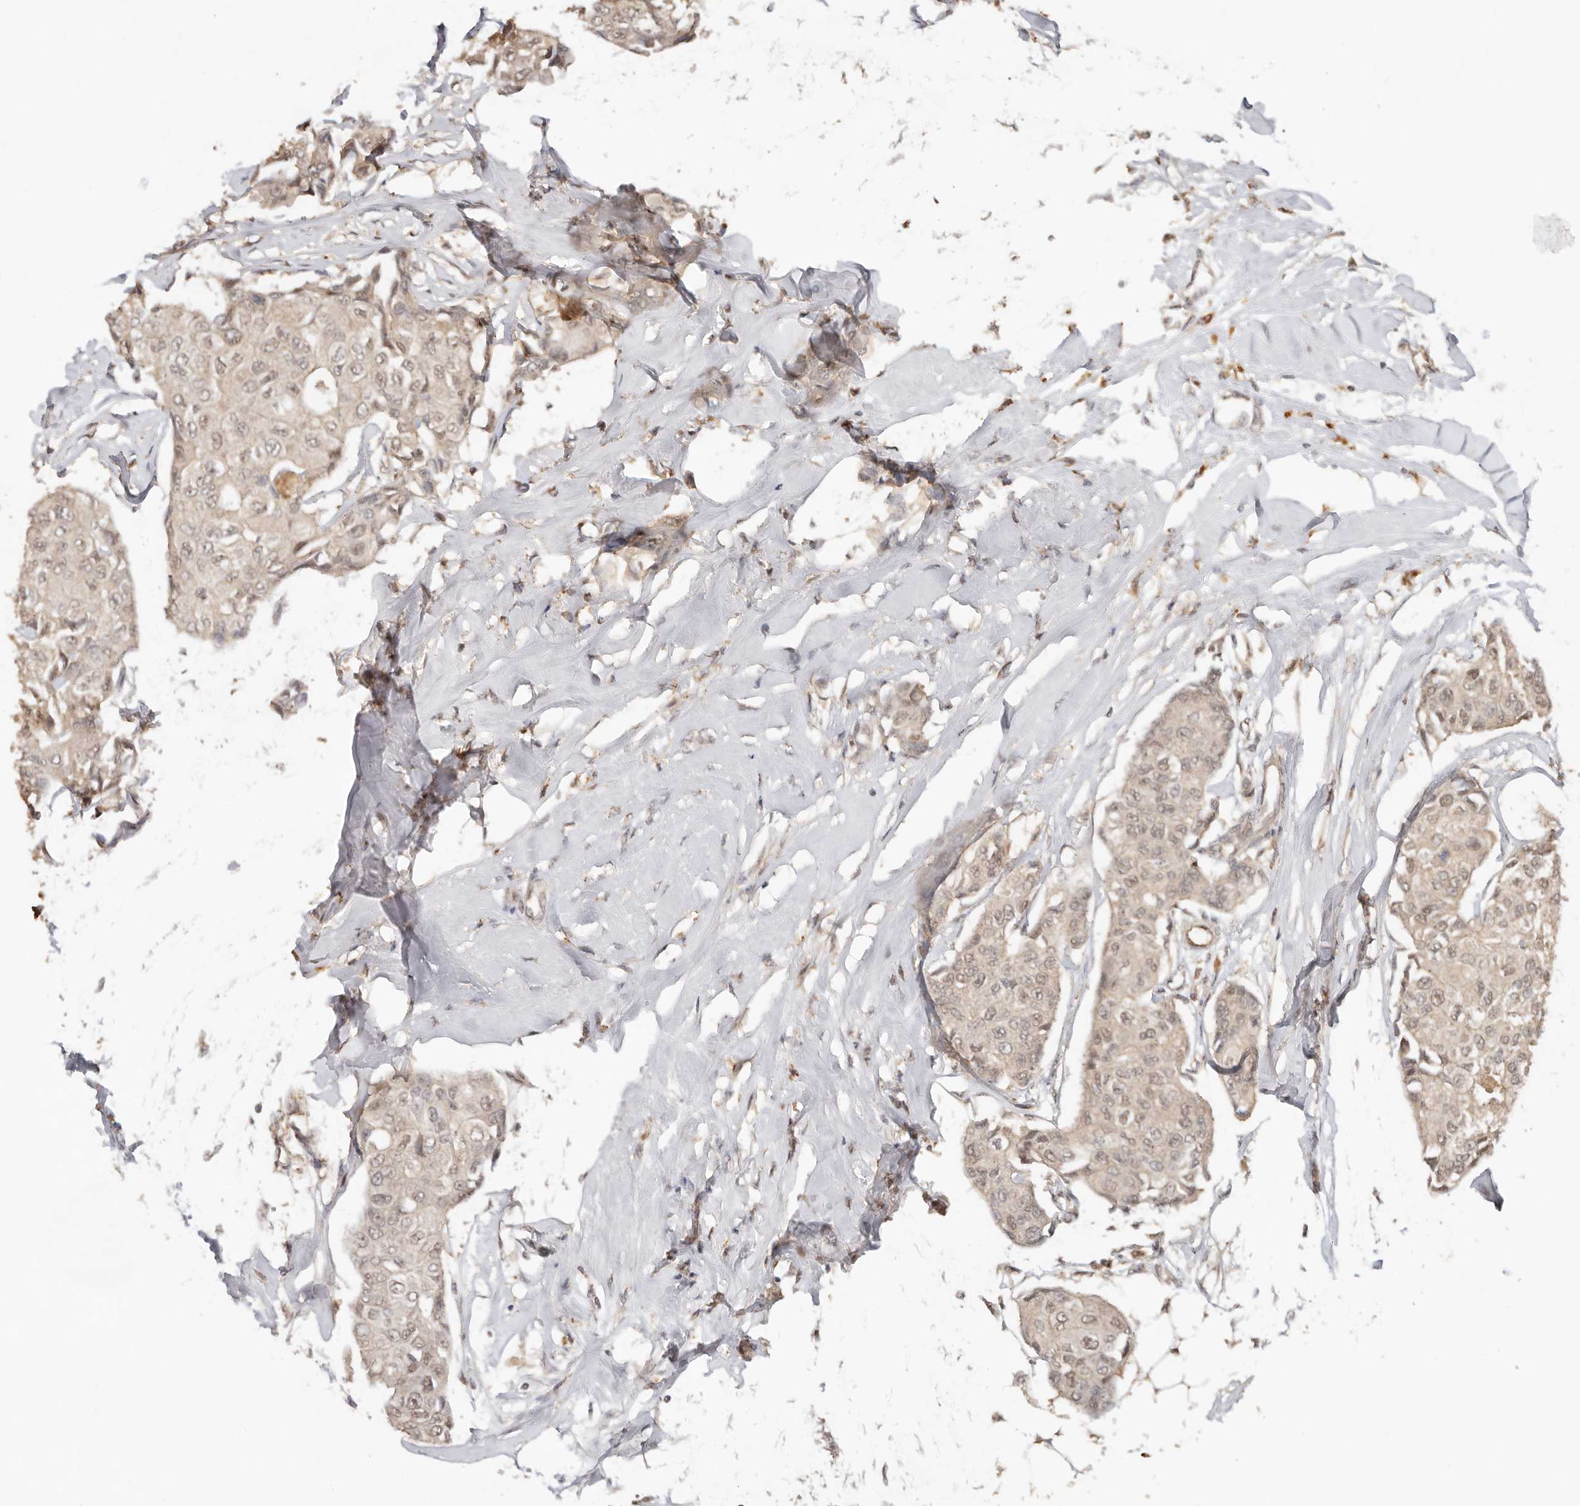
{"staining": {"intensity": "weak", "quantity": ">75%", "location": "cytoplasmic/membranous,nuclear"}, "tissue": "breast cancer", "cell_type": "Tumor cells", "image_type": "cancer", "snomed": [{"axis": "morphology", "description": "Duct carcinoma"}, {"axis": "topography", "description": "Breast"}], "caption": "There is low levels of weak cytoplasmic/membranous and nuclear expression in tumor cells of breast cancer (invasive ductal carcinoma), as demonstrated by immunohistochemical staining (brown color).", "gene": "PSMA5", "patient": {"sex": "female", "age": 80}}